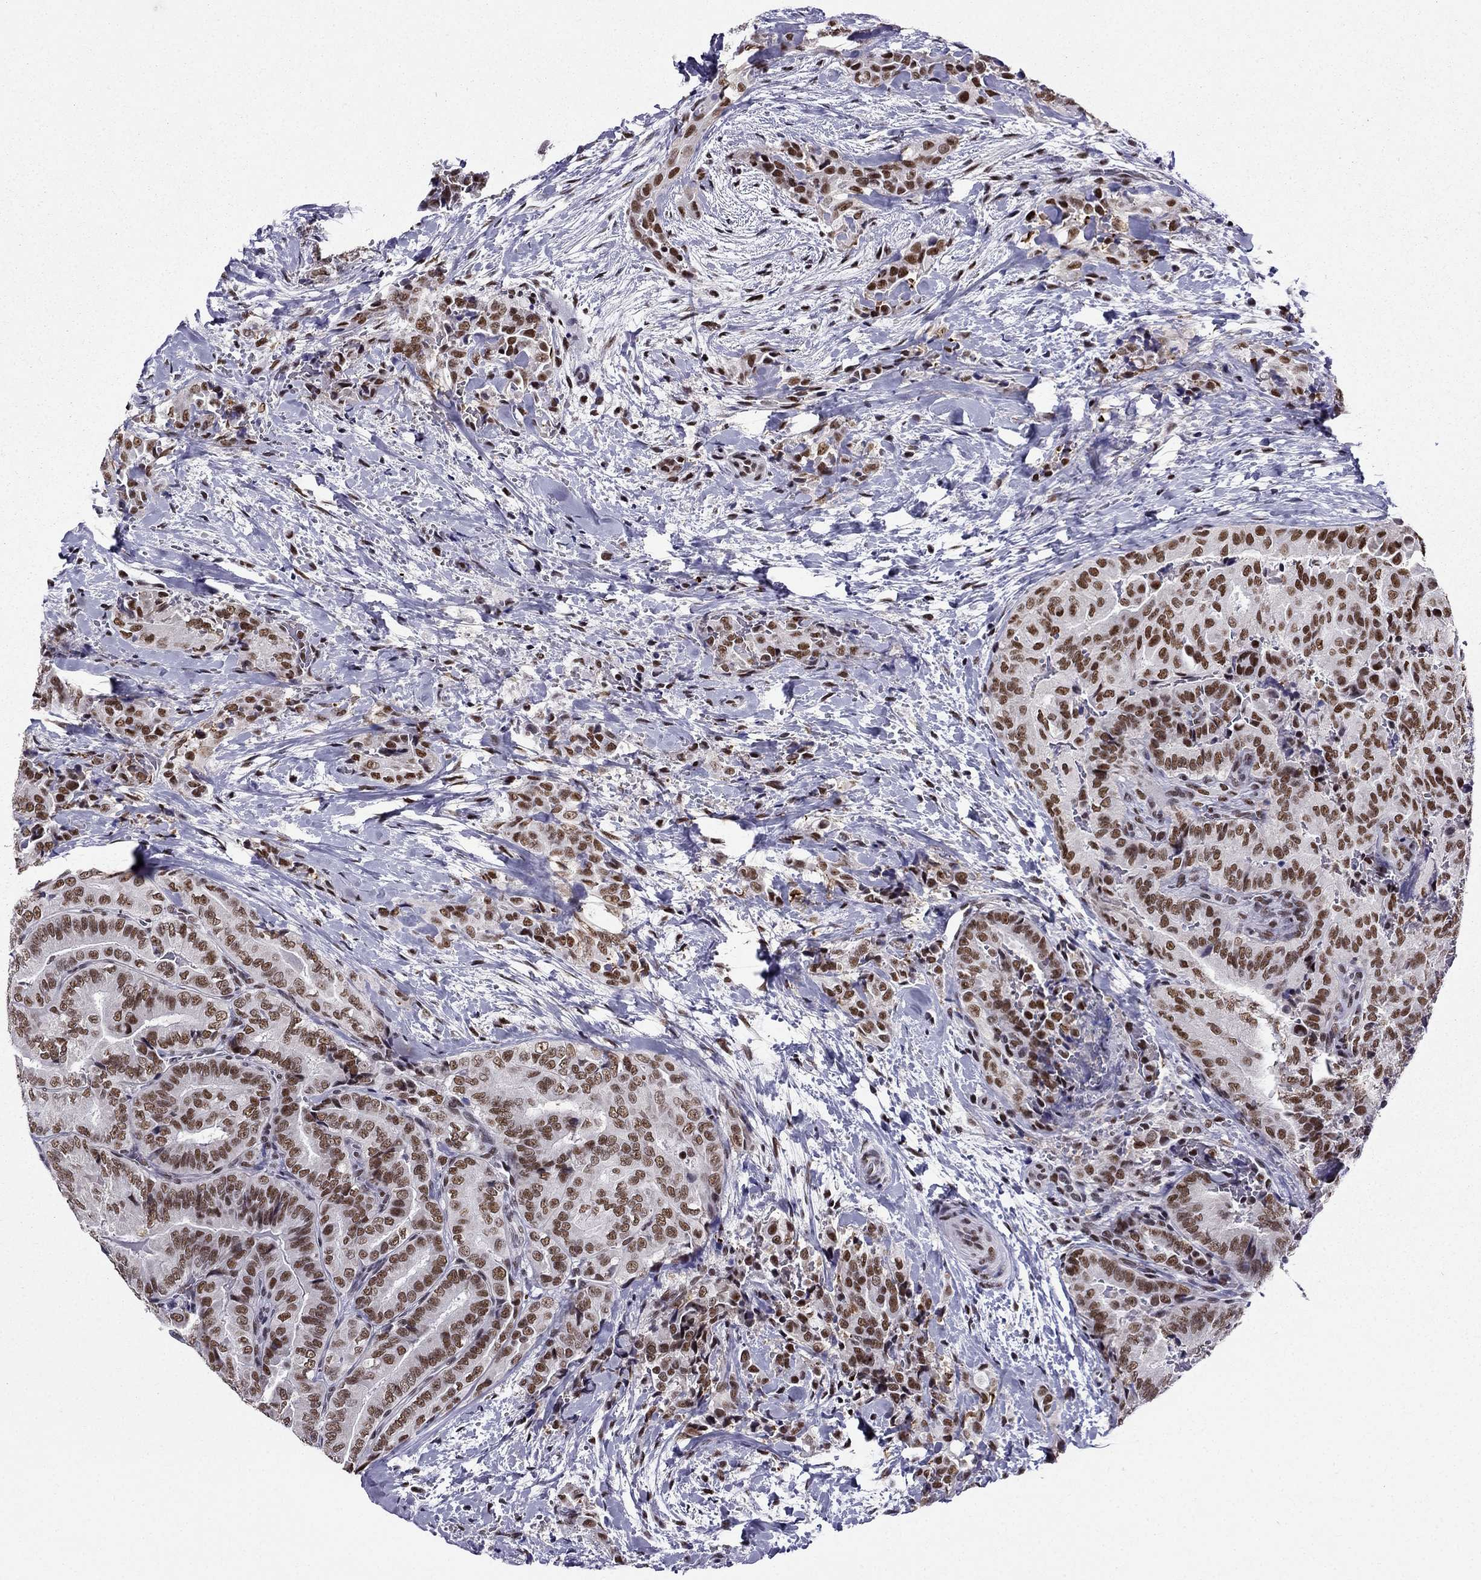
{"staining": {"intensity": "moderate", "quantity": ">75%", "location": "nuclear"}, "tissue": "thyroid cancer", "cell_type": "Tumor cells", "image_type": "cancer", "snomed": [{"axis": "morphology", "description": "Papillary adenocarcinoma, NOS"}, {"axis": "topography", "description": "Thyroid gland"}], "caption": "Protein staining reveals moderate nuclear positivity in approximately >75% of tumor cells in thyroid cancer.", "gene": "ZNF420", "patient": {"sex": "male", "age": 61}}